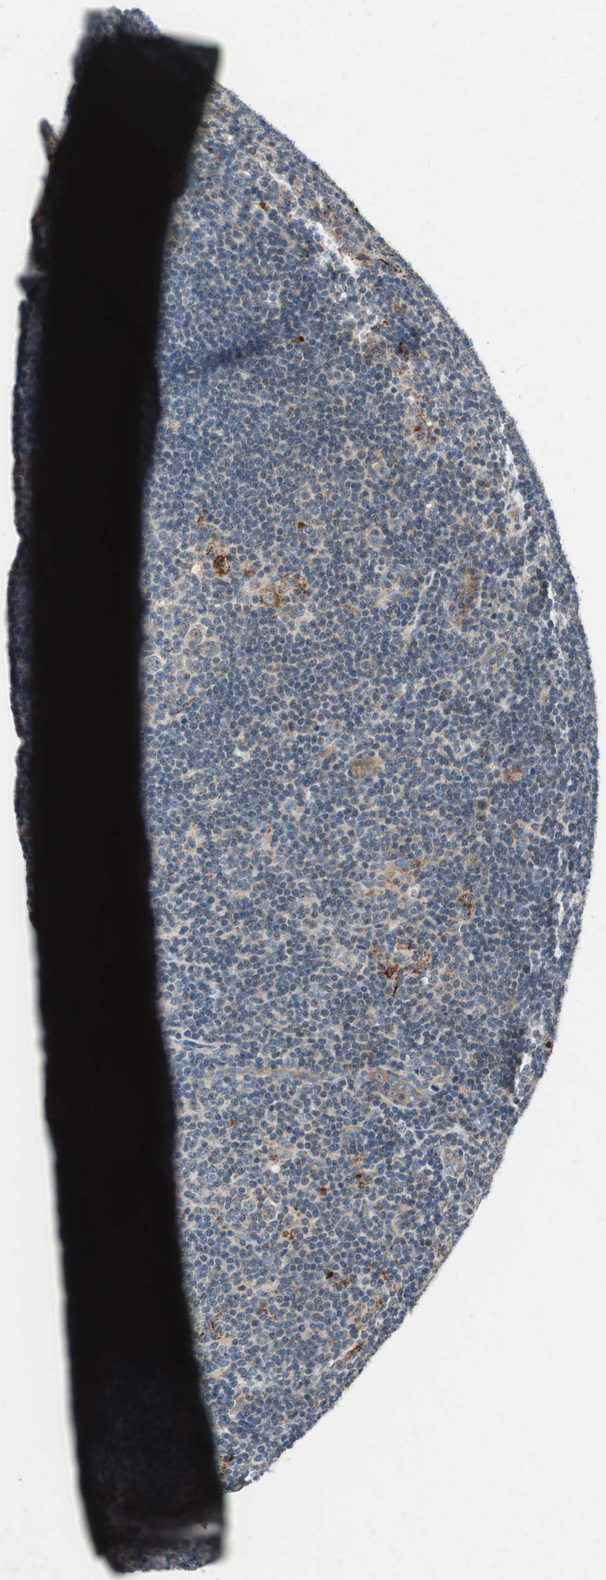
{"staining": {"intensity": "moderate", "quantity": ">75%", "location": "cytoplasmic/membranous"}, "tissue": "lymphoma", "cell_type": "Tumor cells", "image_type": "cancer", "snomed": [{"axis": "morphology", "description": "Hodgkin's disease, NOS"}, {"axis": "topography", "description": "Lymph node"}], "caption": "IHC staining of Hodgkin's disease, which reveals medium levels of moderate cytoplasmic/membranous expression in about >75% of tumor cells indicating moderate cytoplasmic/membranous protein expression. The staining was performed using DAB (3,3'-diaminobenzidine) (brown) for protein detection and nuclei were counterstained in hematoxylin (blue).", "gene": "HPN", "patient": {"sex": "female", "age": 57}}